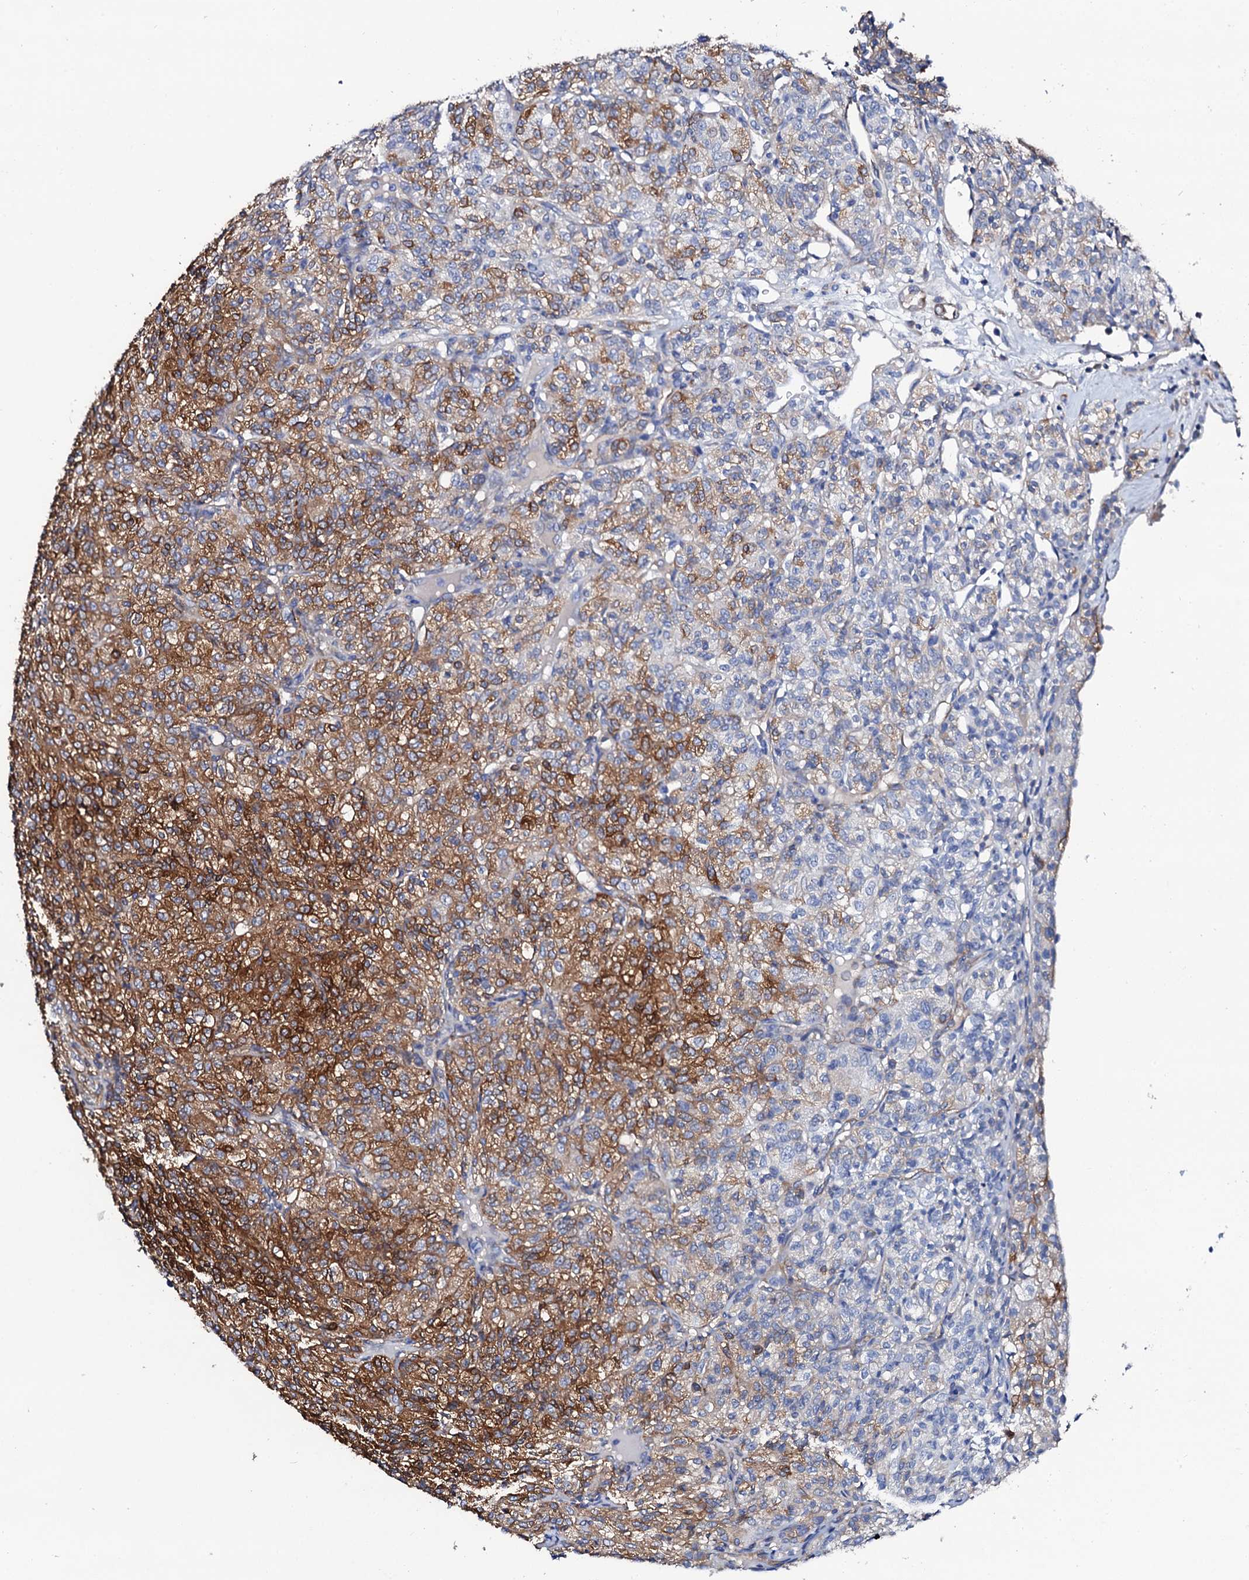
{"staining": {"intensity": "moderate", "quantity": ">75%", "location": "cytoplasmic/membranous"}, "tissue": "renal cancer", "cell_type": "Tumor cells", "image_type": "cancer", "snomed": [{"axis": "morphology", "description": "Adenocarcinoma, NOS"}, {"axis": "topography", "description": "Kidney"}], "caption": "Human adenocarcinoma (renal) stained with a brown dye demonstrates moderate cytoplasmic/membranous positive positivity in about >75% of tumor cells.", "gene": "GLB1L3", "patient": {"sex": "male", "age": 77}}